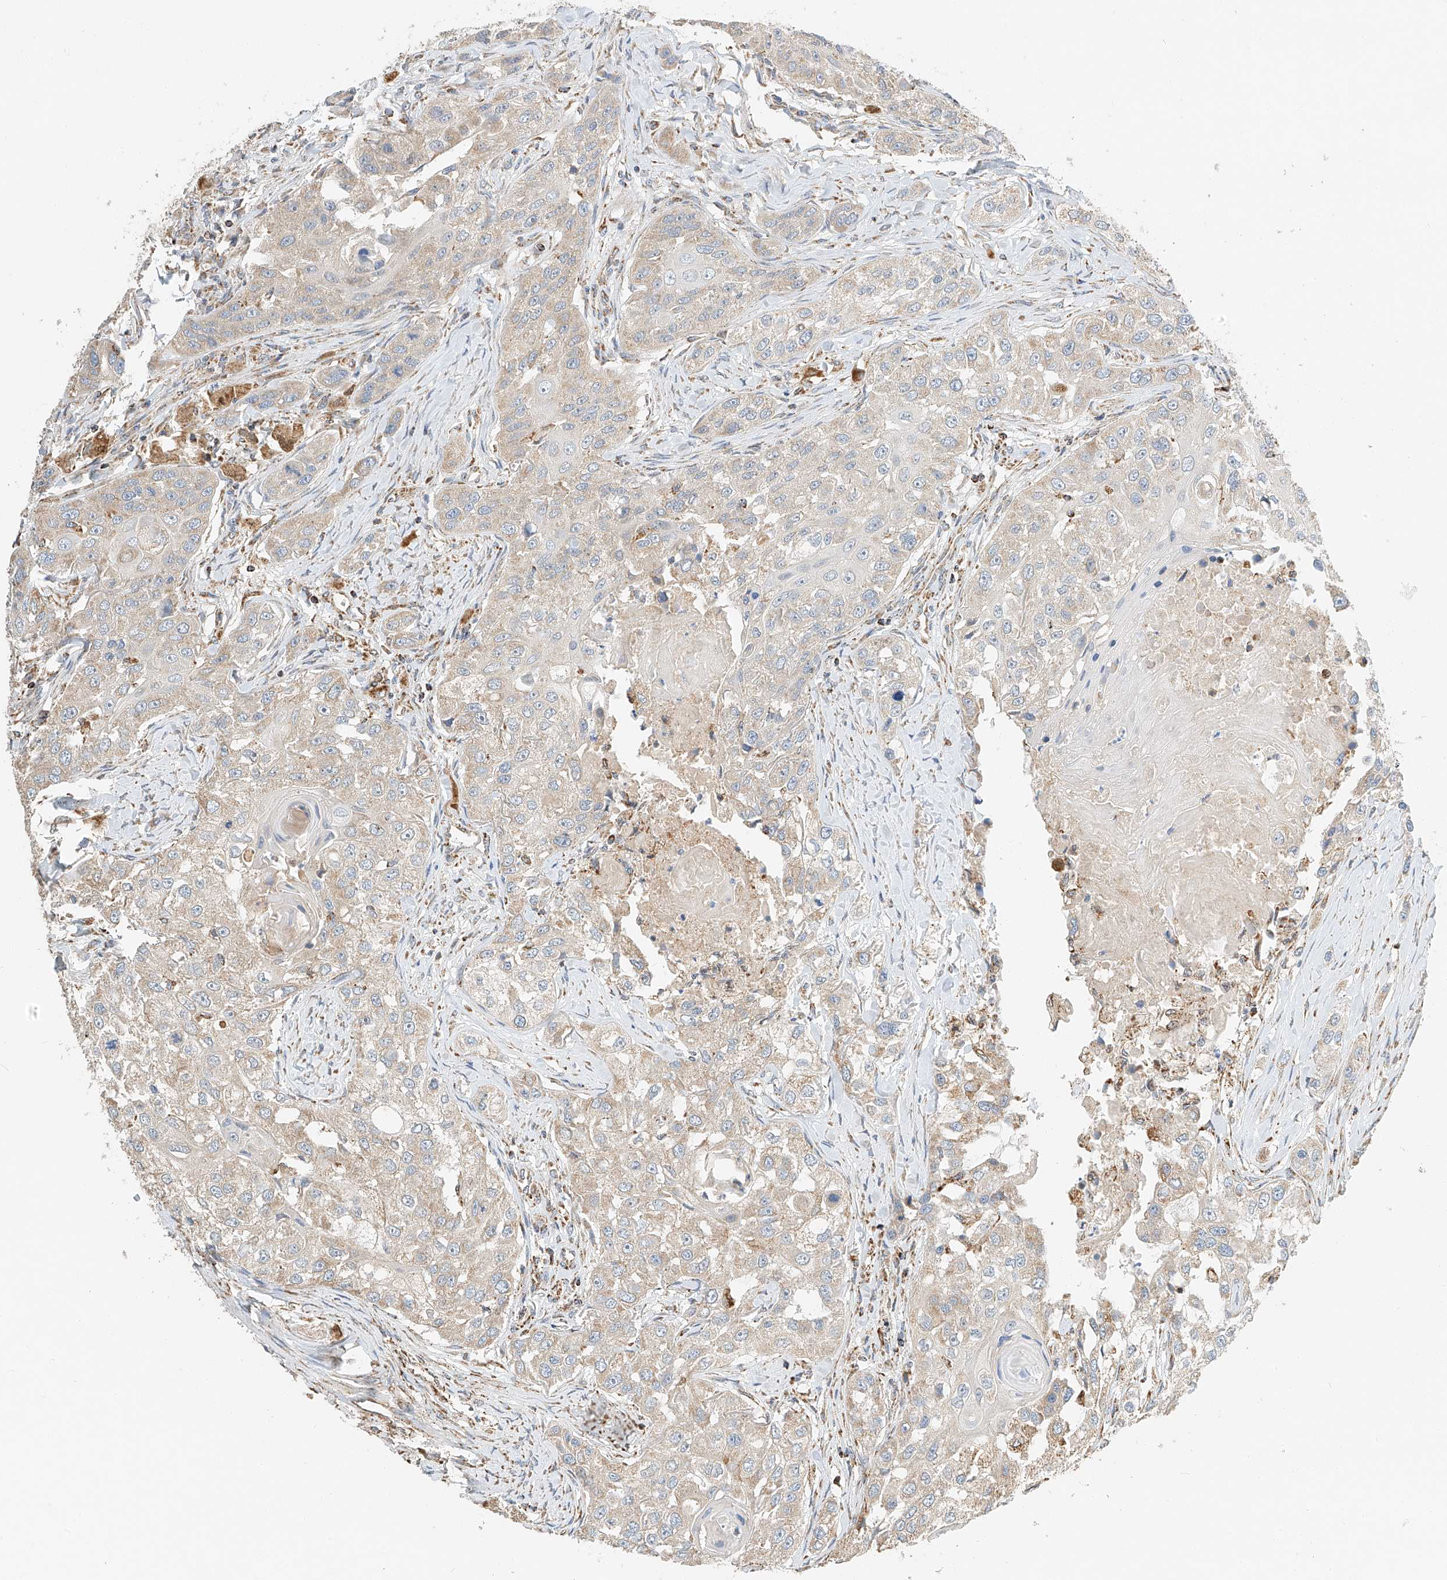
{"staining": {"intensity": "negative", "quantity": "none", "location": "none"}, "tissue": "head and neck cancer", "cell_type": "Tumor cells", "image_type": "cancer", "snomed": [{"axis": "morphology", "description": "Normal tissue, NOS"}, {"axis": "morphology", "description": "Squamous cell carcinoma, NOS"}, {"axis": "topography", "description": "Skeletal muscle"}, {"axis": "topography", "description": "Head-Neck"}], "caption": "Head and neck cancer (squamous cell carcinoma) was stained to show a protein in brown. There is no significant expression in tumor cells. (Stains: DAB immunohistochemistry with hematoxylin counter stain, Microscopy: brightfield microscopy at high magnification).", "gene": "YIPF7", "patient": {"sex": "male", "age": 51}}